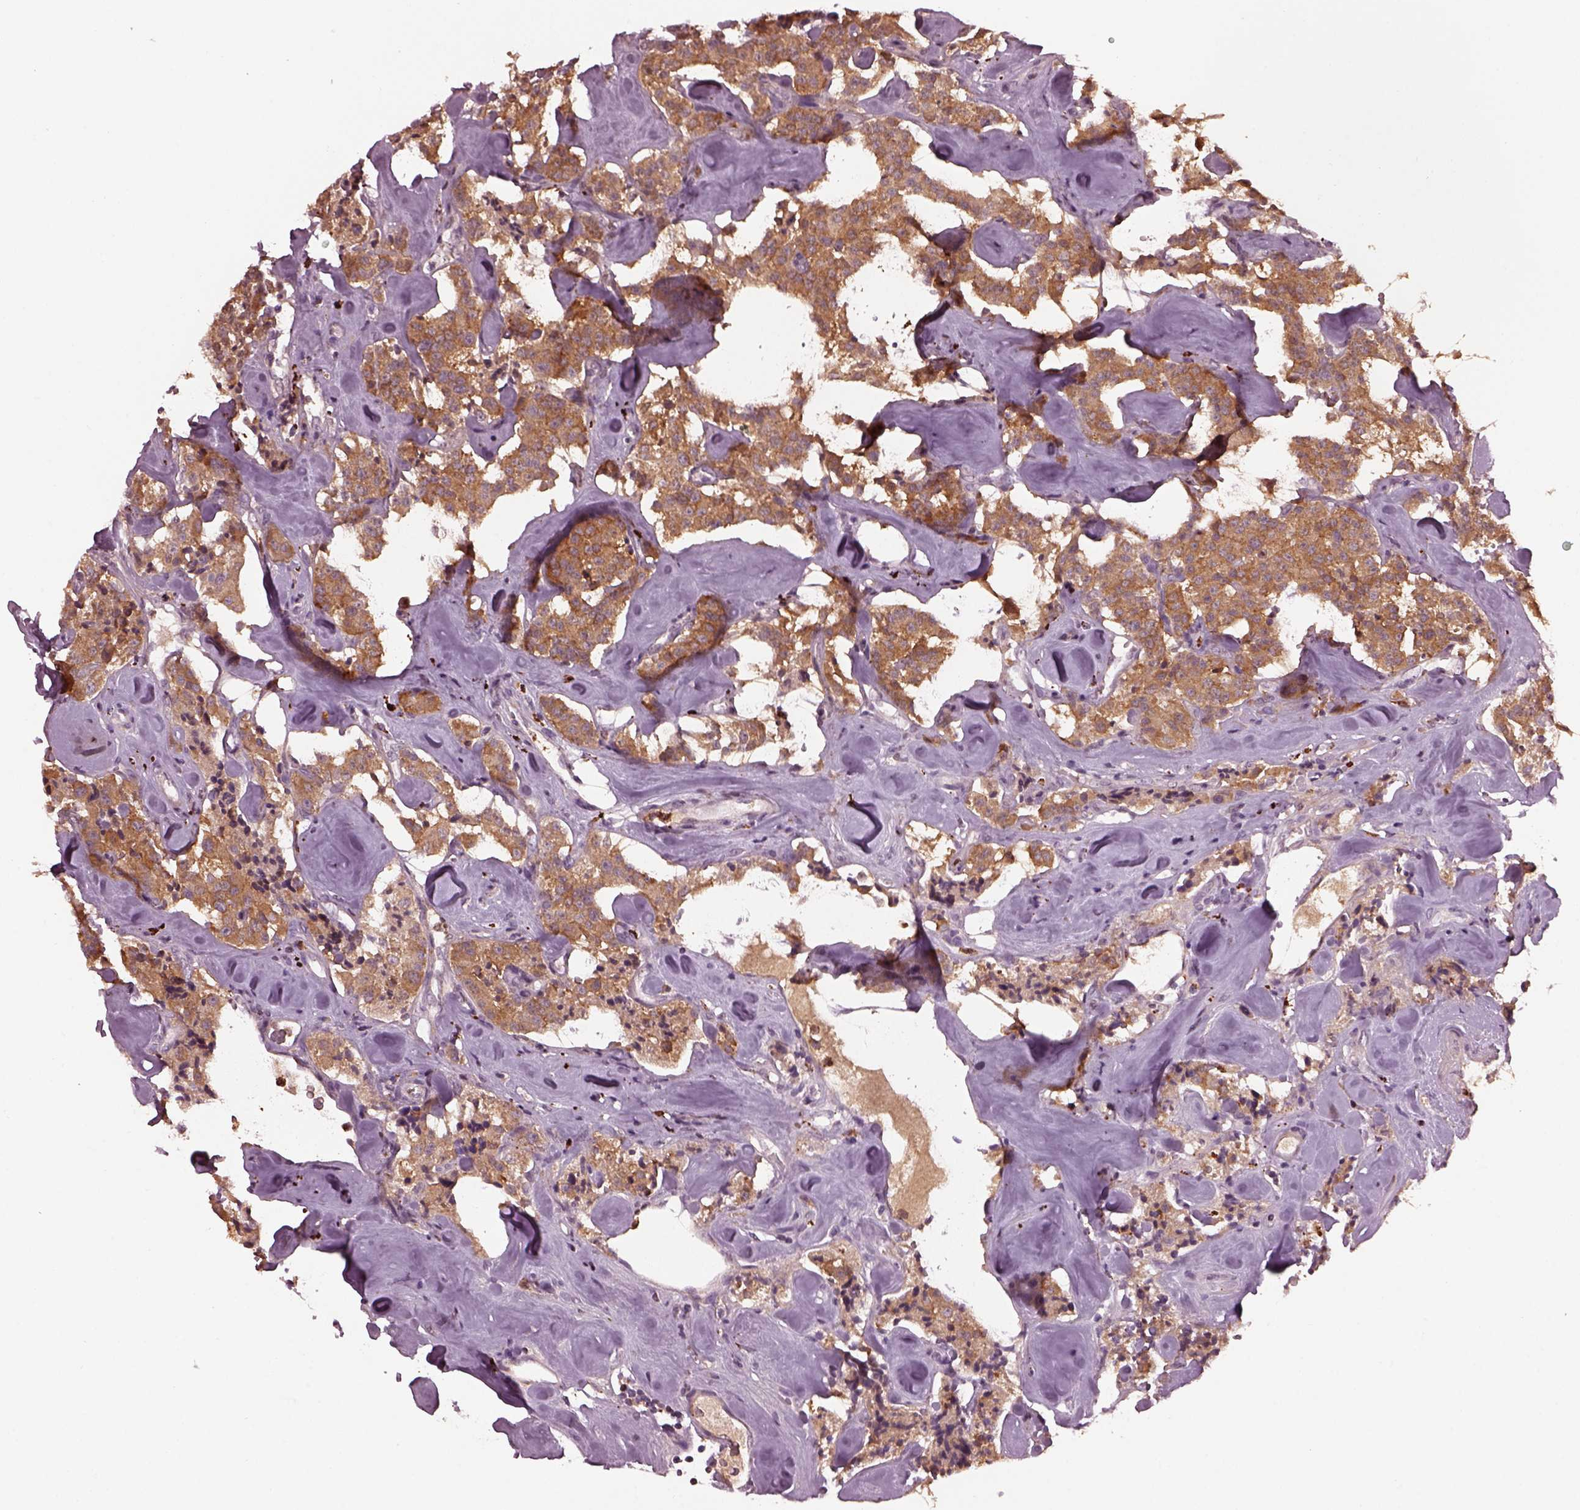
{"staining": {"intensity": "moderate", "quantity": ">75%", "location": "cytoplasmic/membranous"}, "tissue": "carcinoid", "cell_type": "Tumor cells", "image_type": "cancer", "snomed": [{"axis": "morphology", "description": "Carcinoid, malignant, NOS"}, {"axis": "topography", "description": "Pancreas"}], "caption": "An image of human malignant carcinoid stained for a protein reveals moderate cytoplasmic/membranous brown staining in tumor cells.", "gene": "RUFY3", "patient": {"sex": "male", "age": 41}}